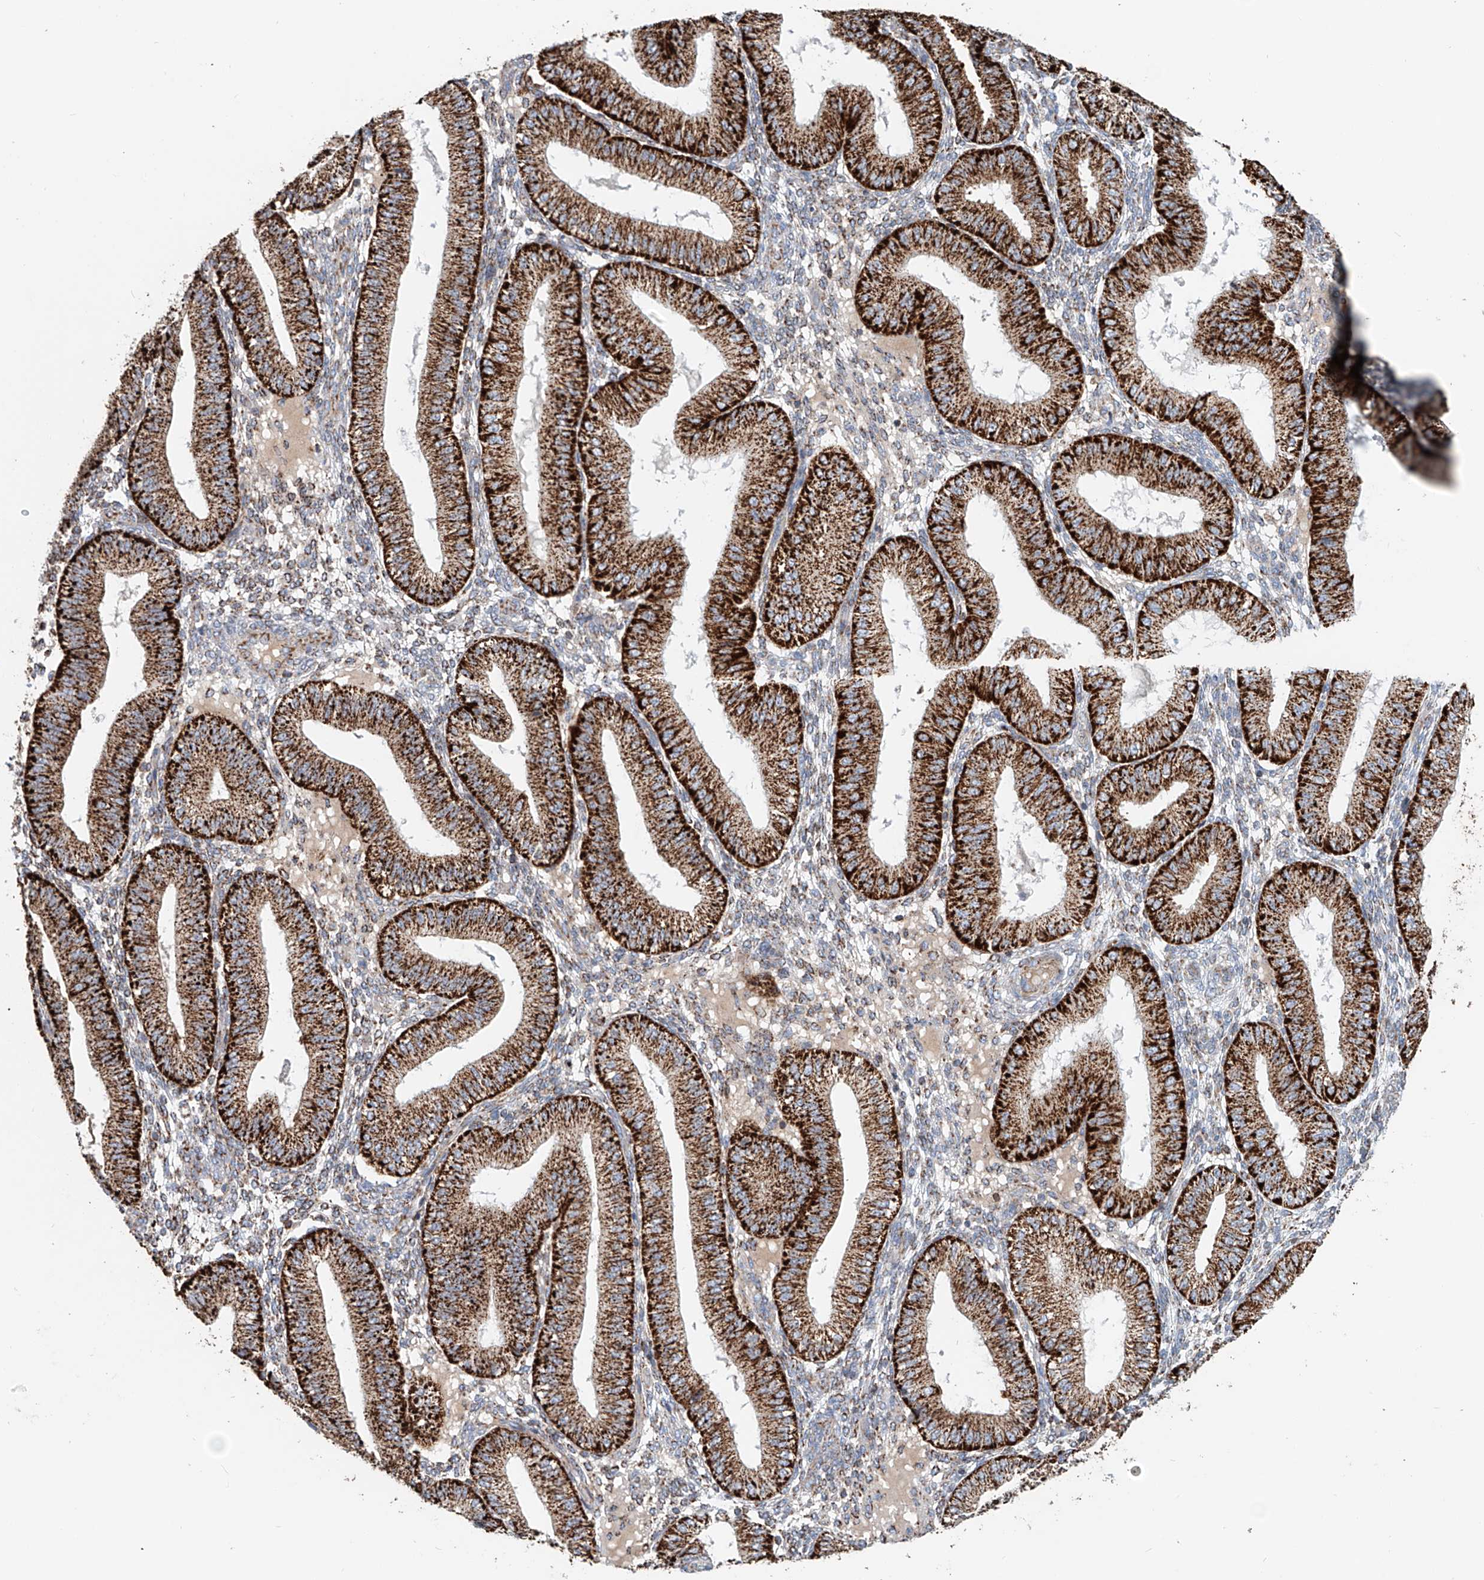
{"staining": {"intensity": "moderate", "quantity": "25%-75%", "location": "cytoplasmic/membranous"}, "tissue": "endometrium", "cell_type": "Cells in endometrial stroma", "image_type": "normal", "snomed": [{"axis": "morphology", "description": "Normal tissue, NOS"}, {"axis": "topography", "description": "Endometrium"}], "caption": "This histopathology image demonstrates immunohistochemistry (IHC) staining of unremarkable human endometrium, with medium moderate cytoplasmic/membranous positivity in approximately 25%-75% of cells in endometrial stroma.", "gene": "CARD10", "patient": {"sex": "female", "age": 39}}